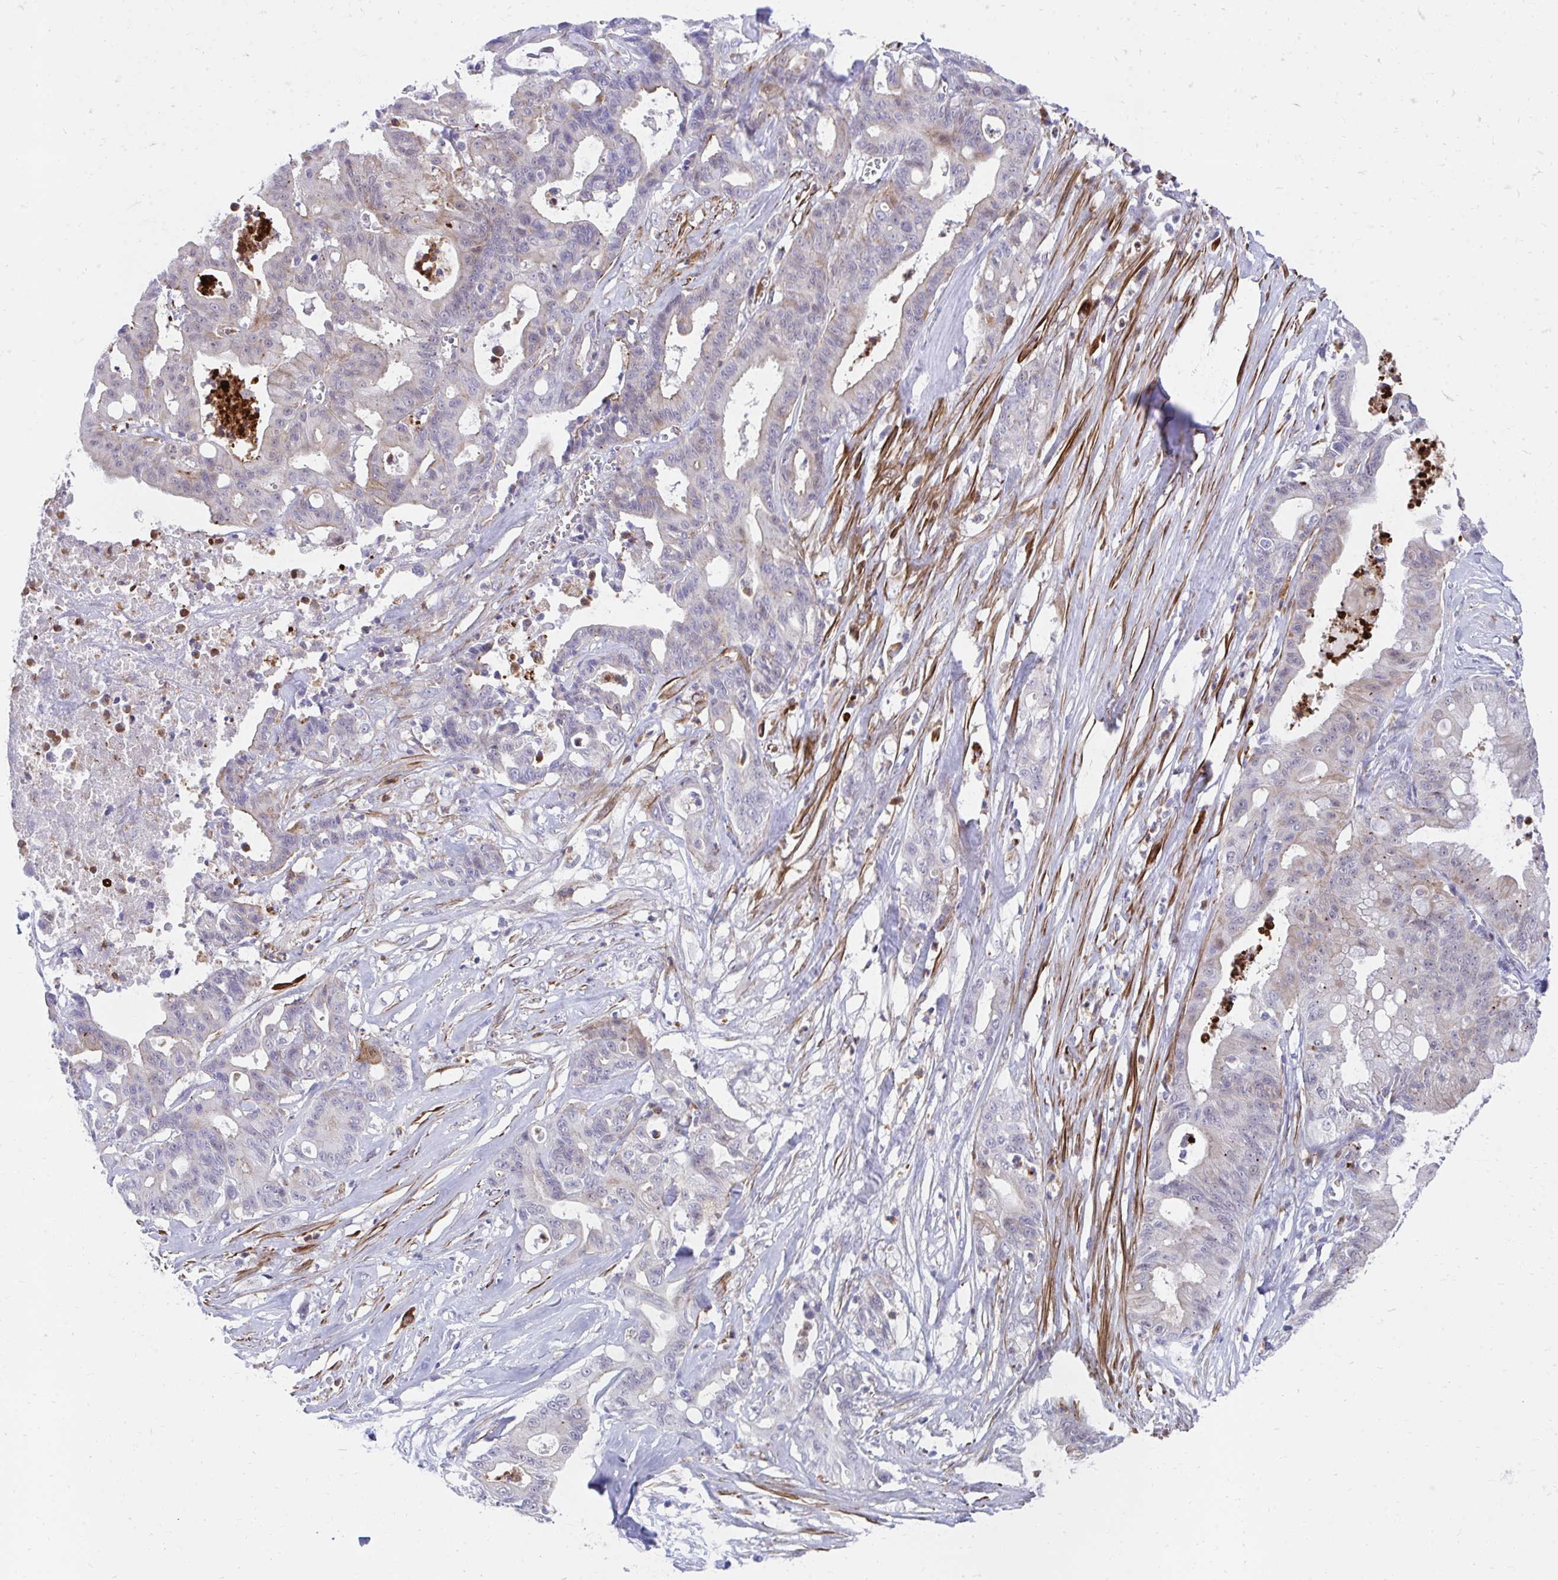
{"staining": {"intensity": "negative", "quantity": "none", "location": "none"}, "tissue": "ovarian cancer", "cell_type": "Tumor cells", "image_type": "cancer", "snomed": [{"axis": "morphology", "description": "Cystadenocarcinoma, mucinous, NOS"}, {"axis": "topography", "description": "Ovary"}], "caption": "There is no significant staining in tumor cells of ovarian cancer (mucinous cystadenocarcinoma).", "gene": "CSTB", "patient": {"sex": "female", "age": 70}}